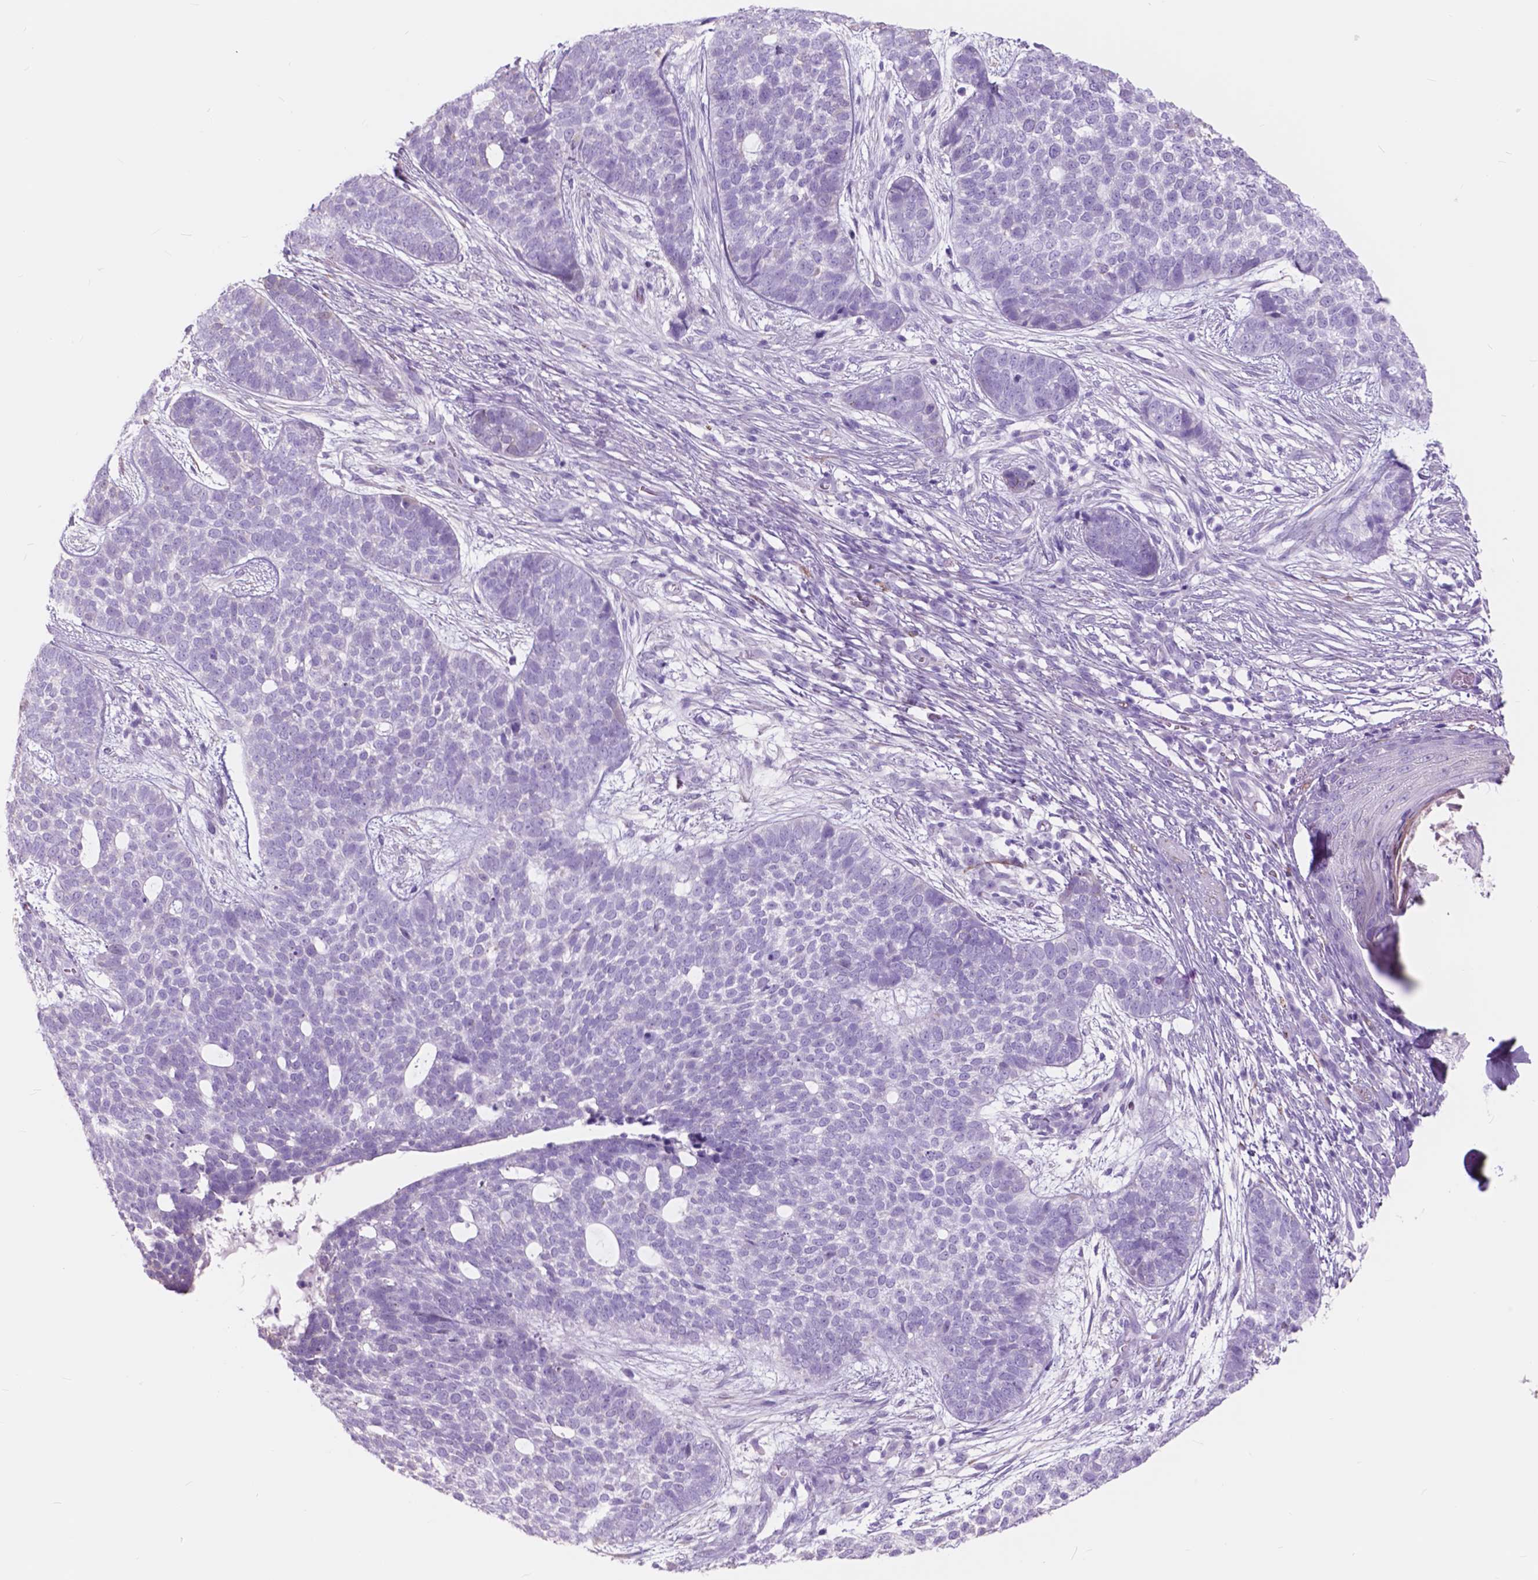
{"staining": {"intensity": "negative", "quantity": "none", "location": "none"}, "tissue": "skin cancer", "cell_type": "Tumor cells", "image_type": "cancer", "snomed": [{"axis": "morphology", "description": "Basal cell carcinoma"}, {"axis": "topography", "description": "Skin"}], "caption": "Skin cancer (basal cell carcinoma) stained for a protein using IHC displays no positivity tumor cells.", "gene": "FXYD2", "patient": {"sex": "female", "age": 69}}